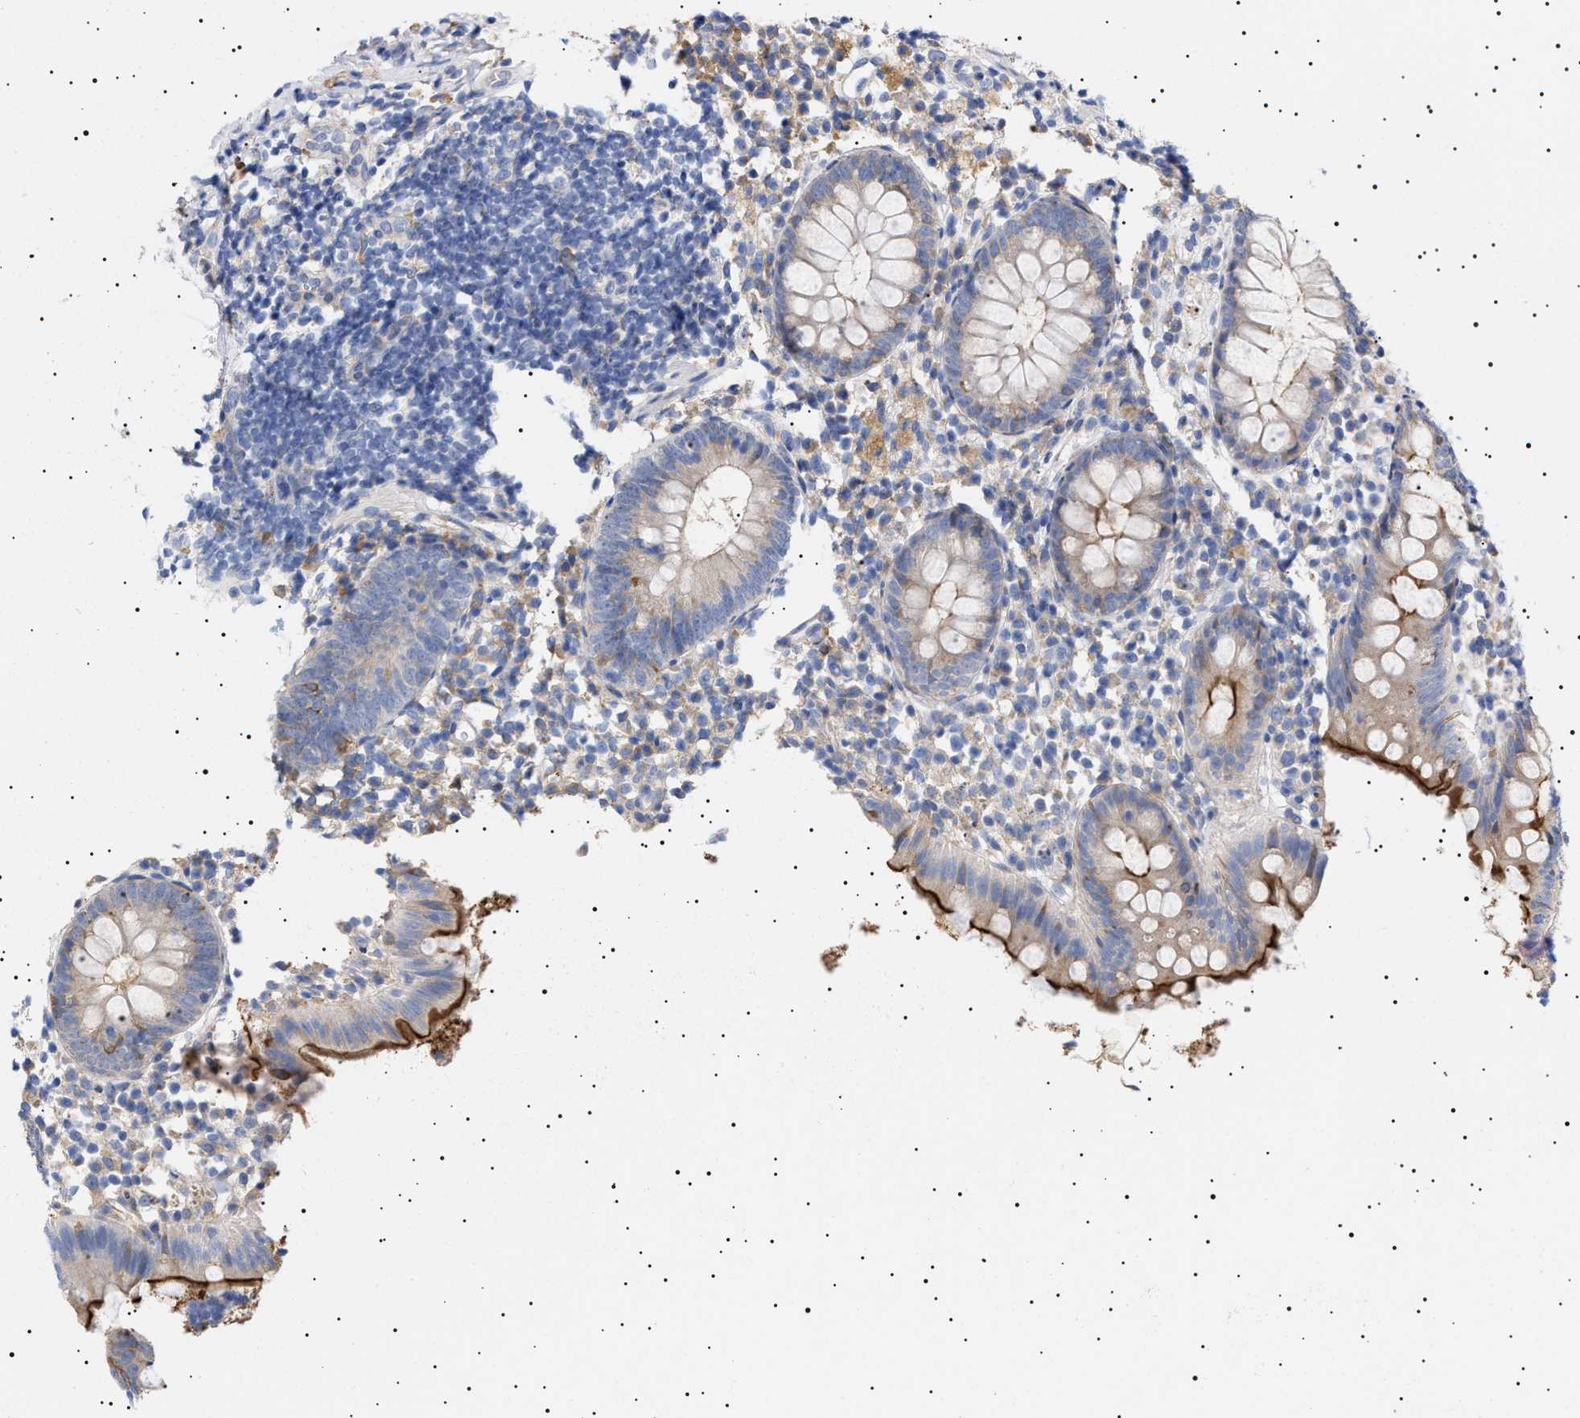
{"staining": {"intensity": "moderate", "quantity": ">75%", "location": "cytoplasmic/membranous"}, "tissue": "appendix", "cell_type": "Glandular cells", "image_type": "normal", "snomed": [{"axis": "morphology", "description": "Normal tissue, NOS"}, {"axis": "topography", "description": "Appendix"}], "caption": "Brown immunohistochemical staining in unremarkable appendix shows moderate cytoplasmic/membranous expression in approximately >75% of glandular cells.", "gene": "ERCC6L2", "patient": {"sex": "female", "age": 20}}